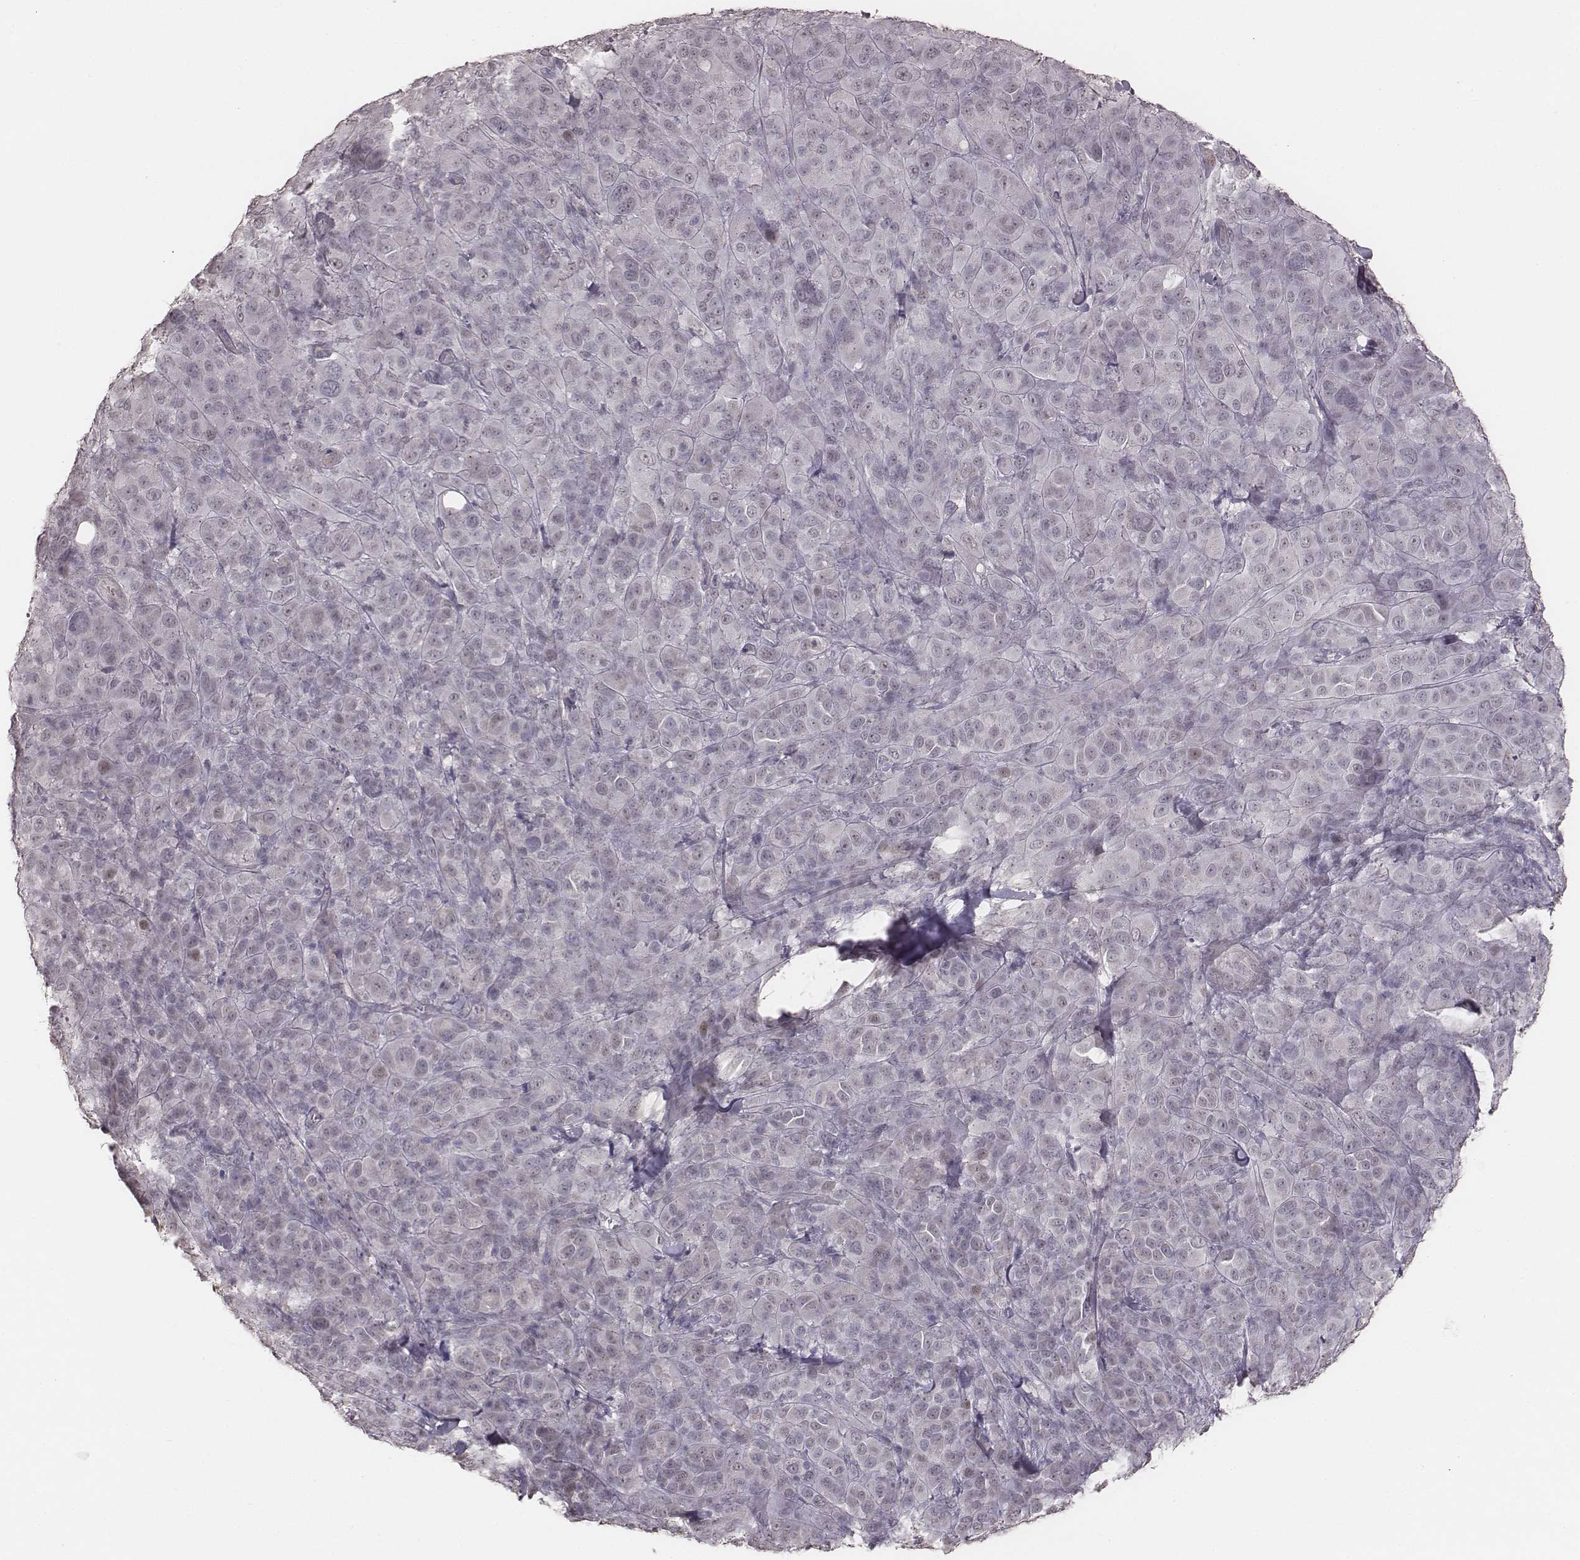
{"staining": {"intensity": "negative", "quantity": "none", "location": "none"}, "tissue": "melanoma", "cell_type": "Tumor cells", "image_type": "cancer", "snomed": [{"axis": "morphology", "description": "Malignant melanoma, NOS"}, {"axis": "topography", "description": "Skin"}], "caption": "DAB (3,3'-diaminobenzidine) immunohistochemical staining of human melanoma reveals no significant staining in tumor cells. (DAB immunohistochemistry (IHC) visualized using brightfield microscopy, high magnification).", "gene": "SLC7A4", "patient": {"sex": "female", "age": 87}}